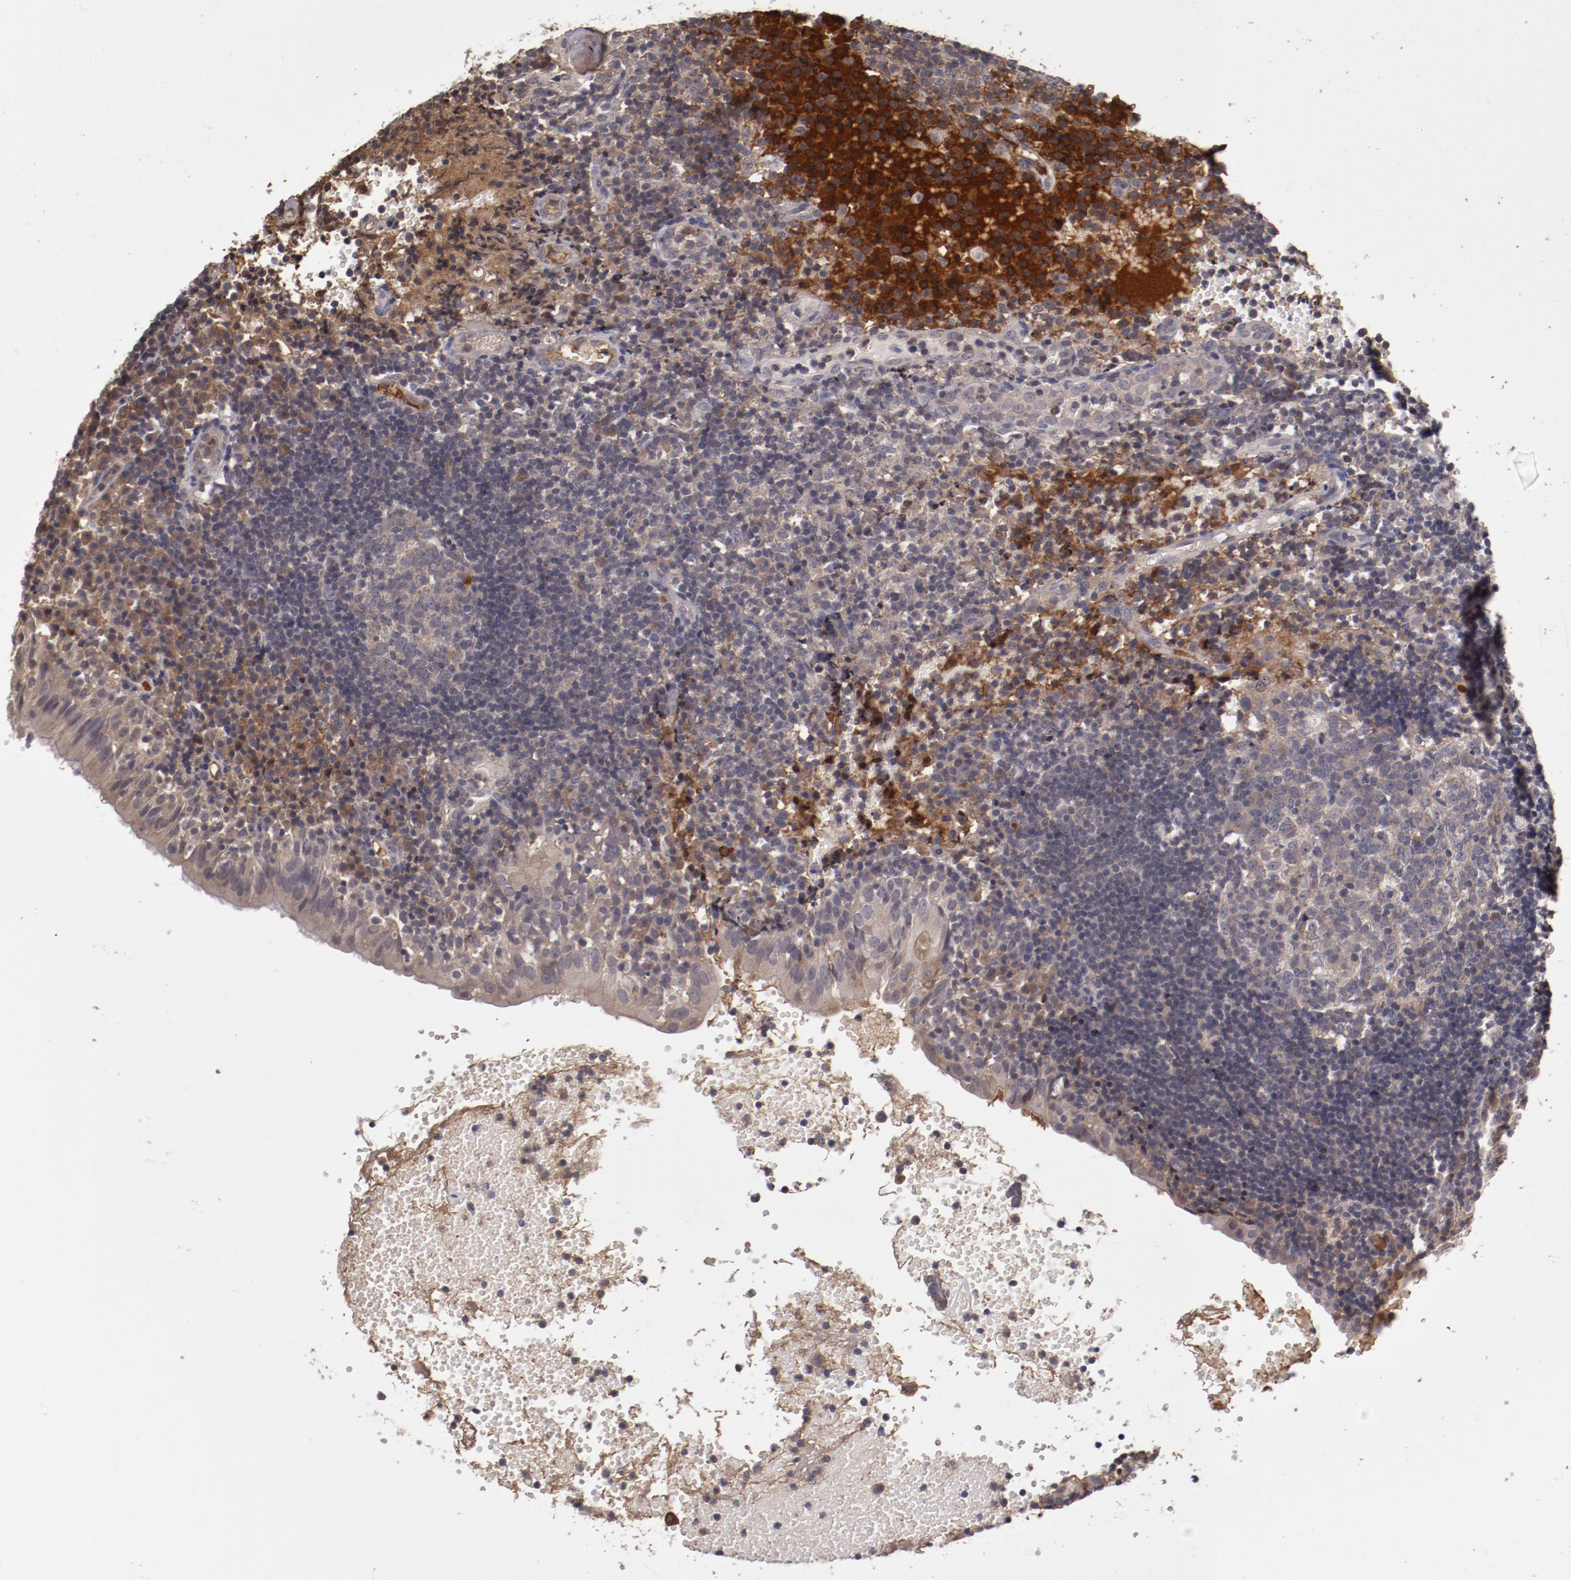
{"staining": {"intensity": "moderate", "quantity": "<25%", "location": "cytoplasmic/membranous"}, "tissue": "tonsil", "cell_type": "Germinal center cells", "image_type": "normal", "snomed": [{"axis": "morphology", "description": "Normal tissue, NOS"}, {"axis": "topography", "description": "Tonsil"}], "caption": "A brown stain shows moderate cytoplasmic/membranous positivity of a protein in germinal center cells of benign human tonsil. (DAB IHC with brightfield microscopy, high magnification).", "gene": "CP", "patient": {"sex": "female", "age": 40}}